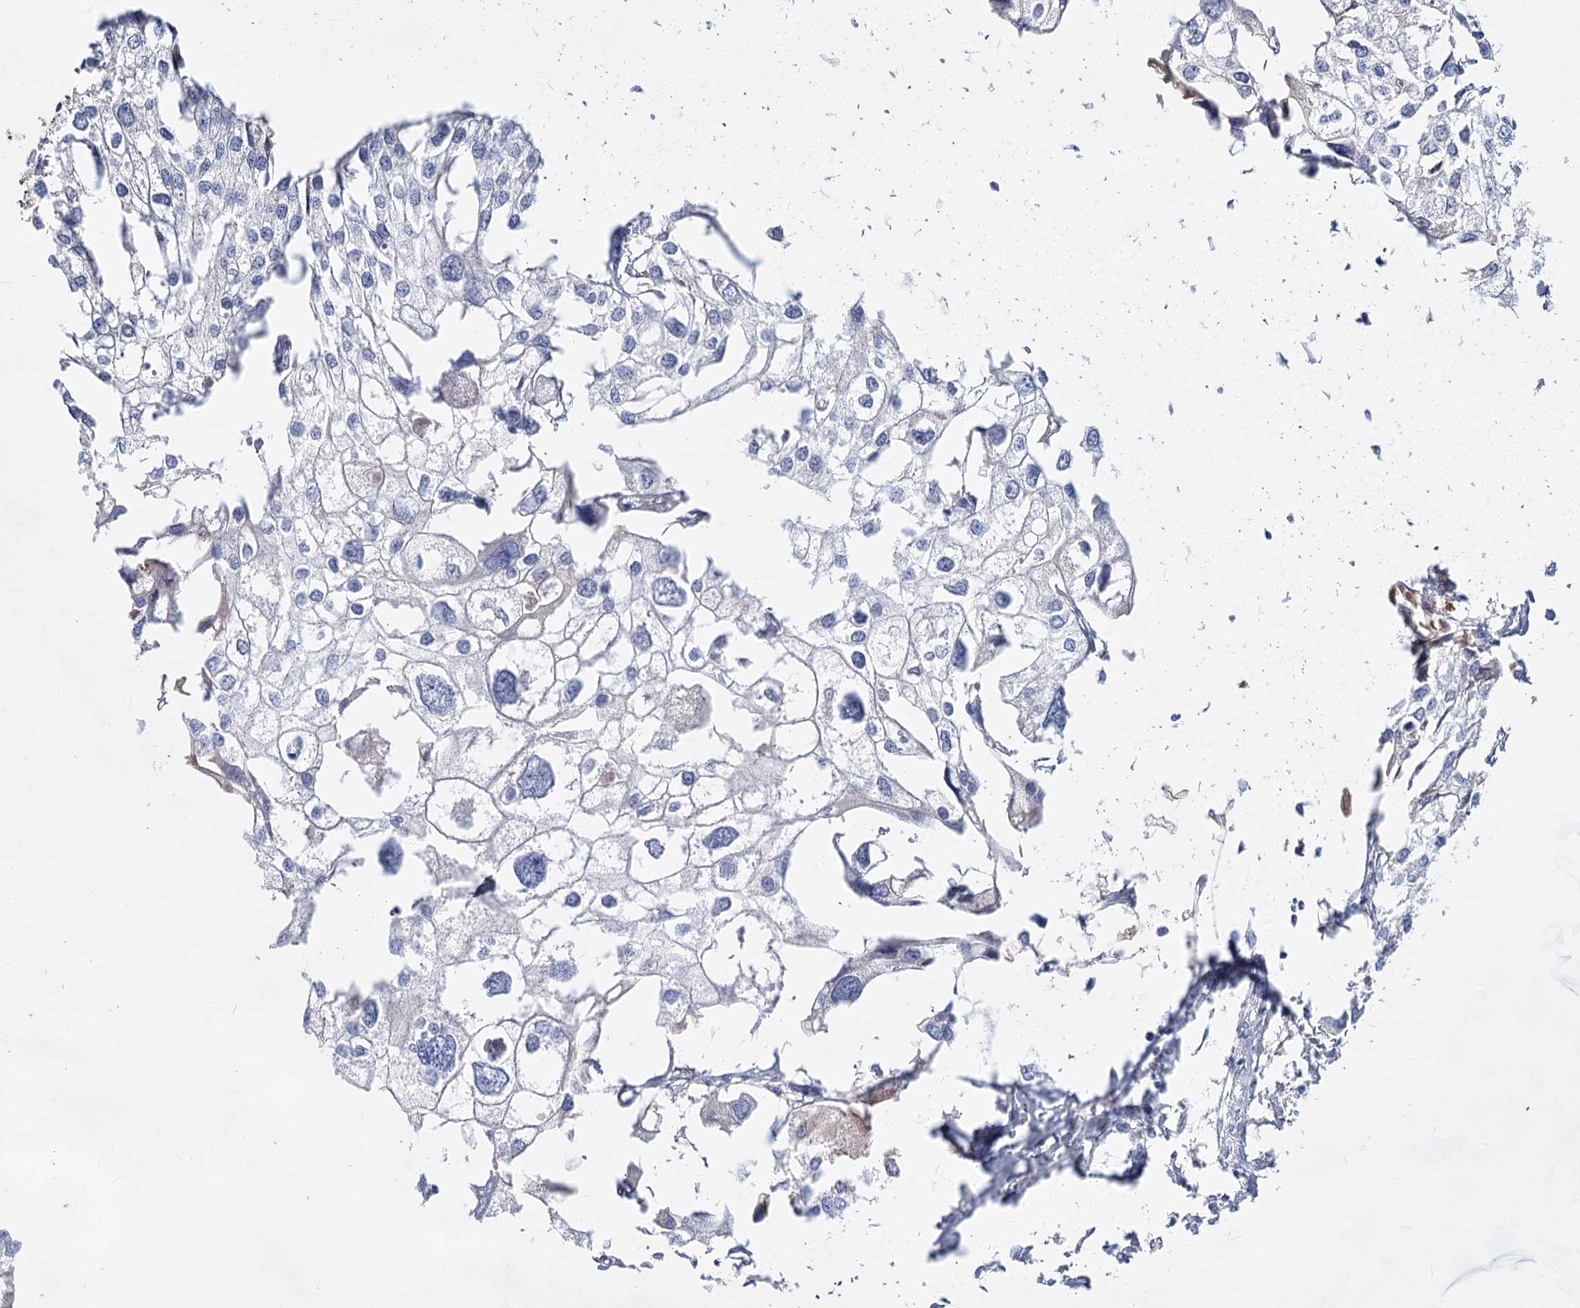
{"staining": {"intensity": "weak", "quantity": "<25%", "location": "cytoplasmic/membranous"}, "tissue": "urothelial cancer", "cell_type": "Tumor cells", "image_type": "cancer", "snomed": [{"axis": "morphology", "description": "Urothelial carcinoma, High grade"}, {"axis": "topography", "description": "Urinary bladder"}], "caption": "This is an immunohistochemistry (IHC) photomicrograph of urothelial carcinoma (high-grade). There is no positivity in tumor cells.", "gene": "TASOR2", "patient": {"sex": "male", "age": 64}}